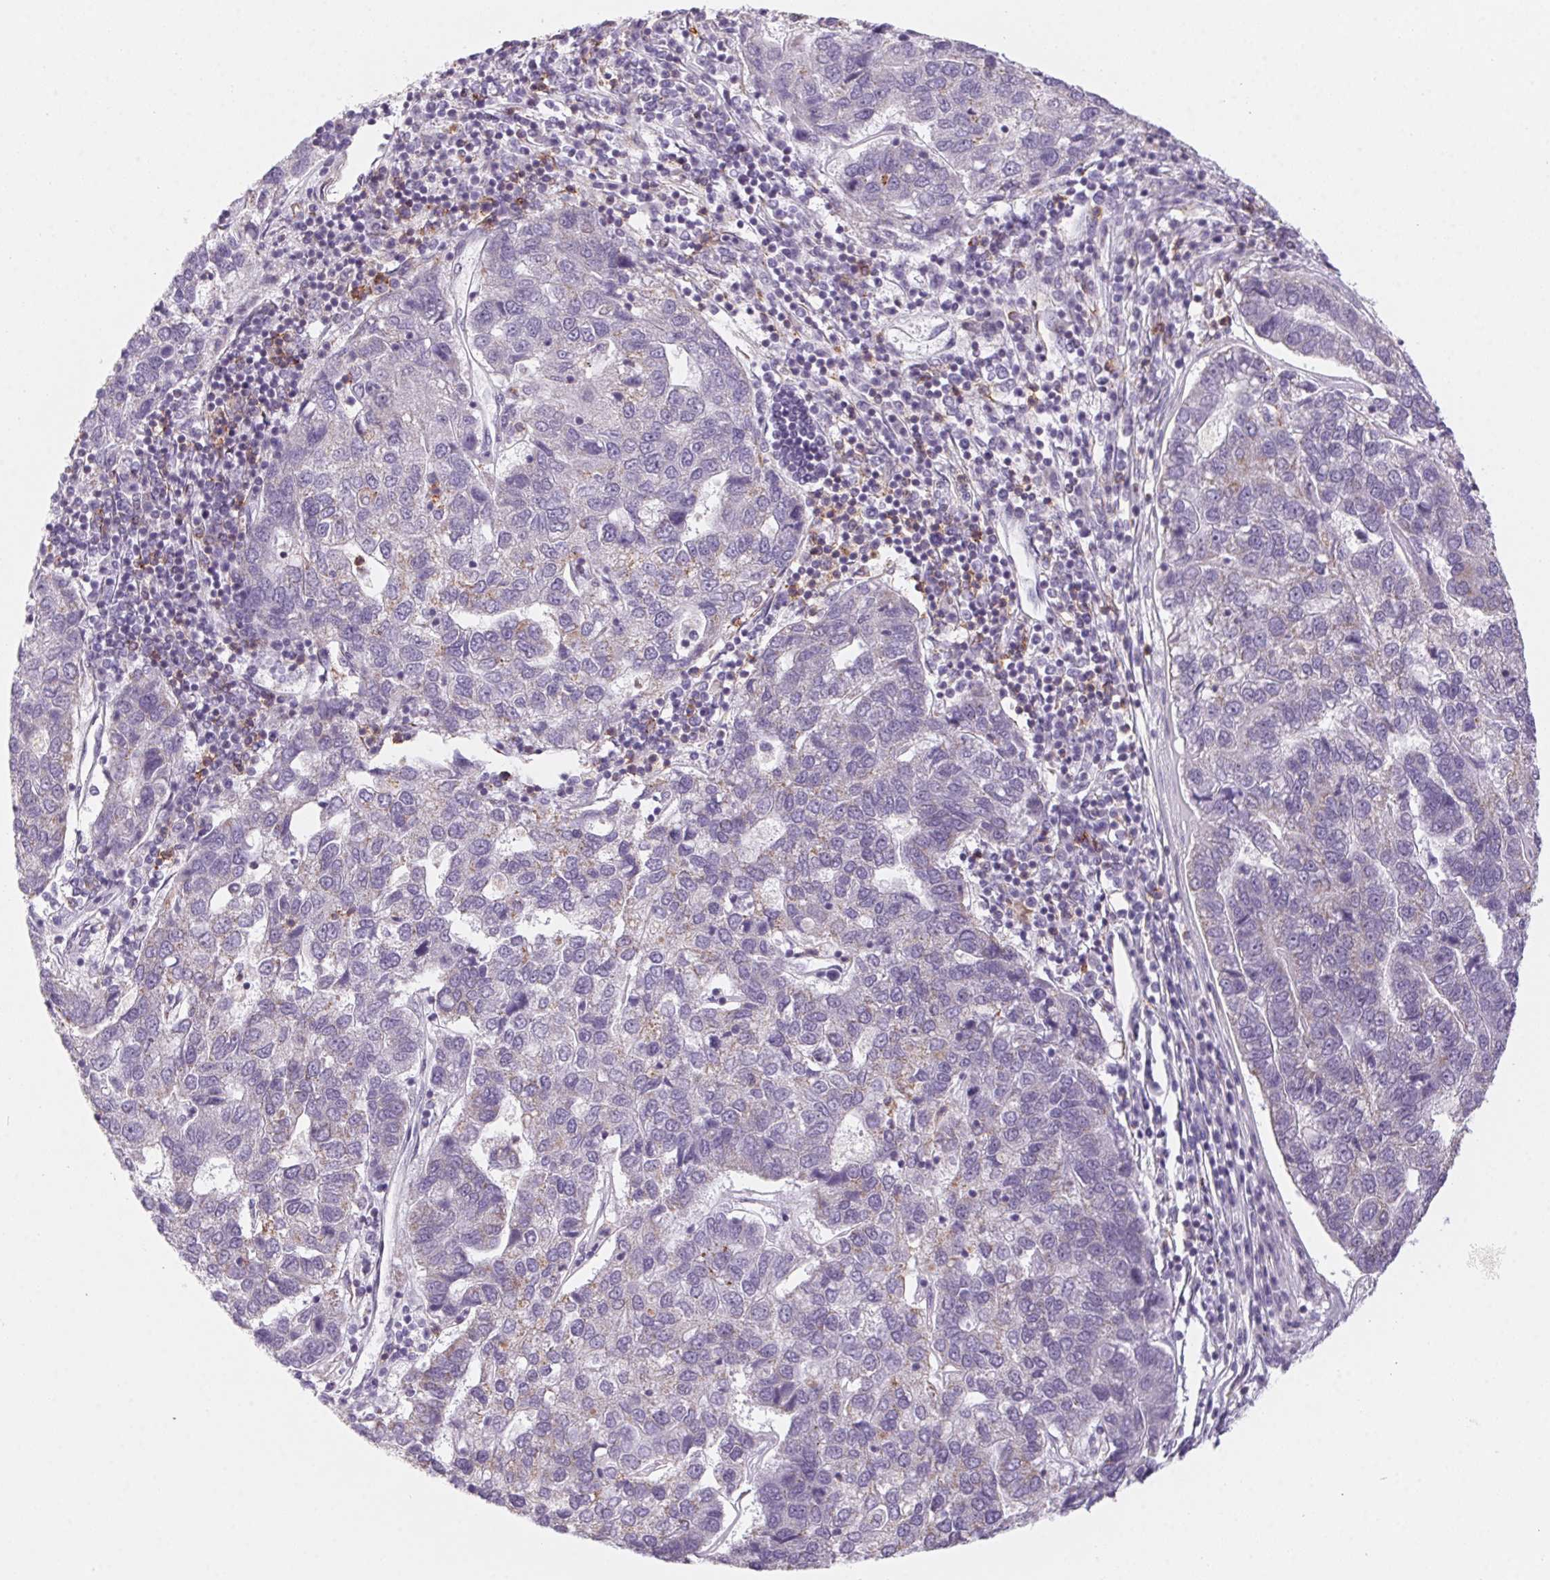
{"staining": {"intensity": "negative", "quantity": "none", "location": "none"}, "tissue": "pancreatic cancer", "cell_type": "Tumor cells", "image_type": "cancer", "snomed": [{"axis": "morphology", "description": "Adenocarcinoma, NOS"}, {"axis": "topography", "description": "Pancreas"}], "caption": "Tumor cells are negative for brown protein staining in pancreatic cancer.", "gene": "PRPH", "patient": {"sex": "female", "age": 61}}